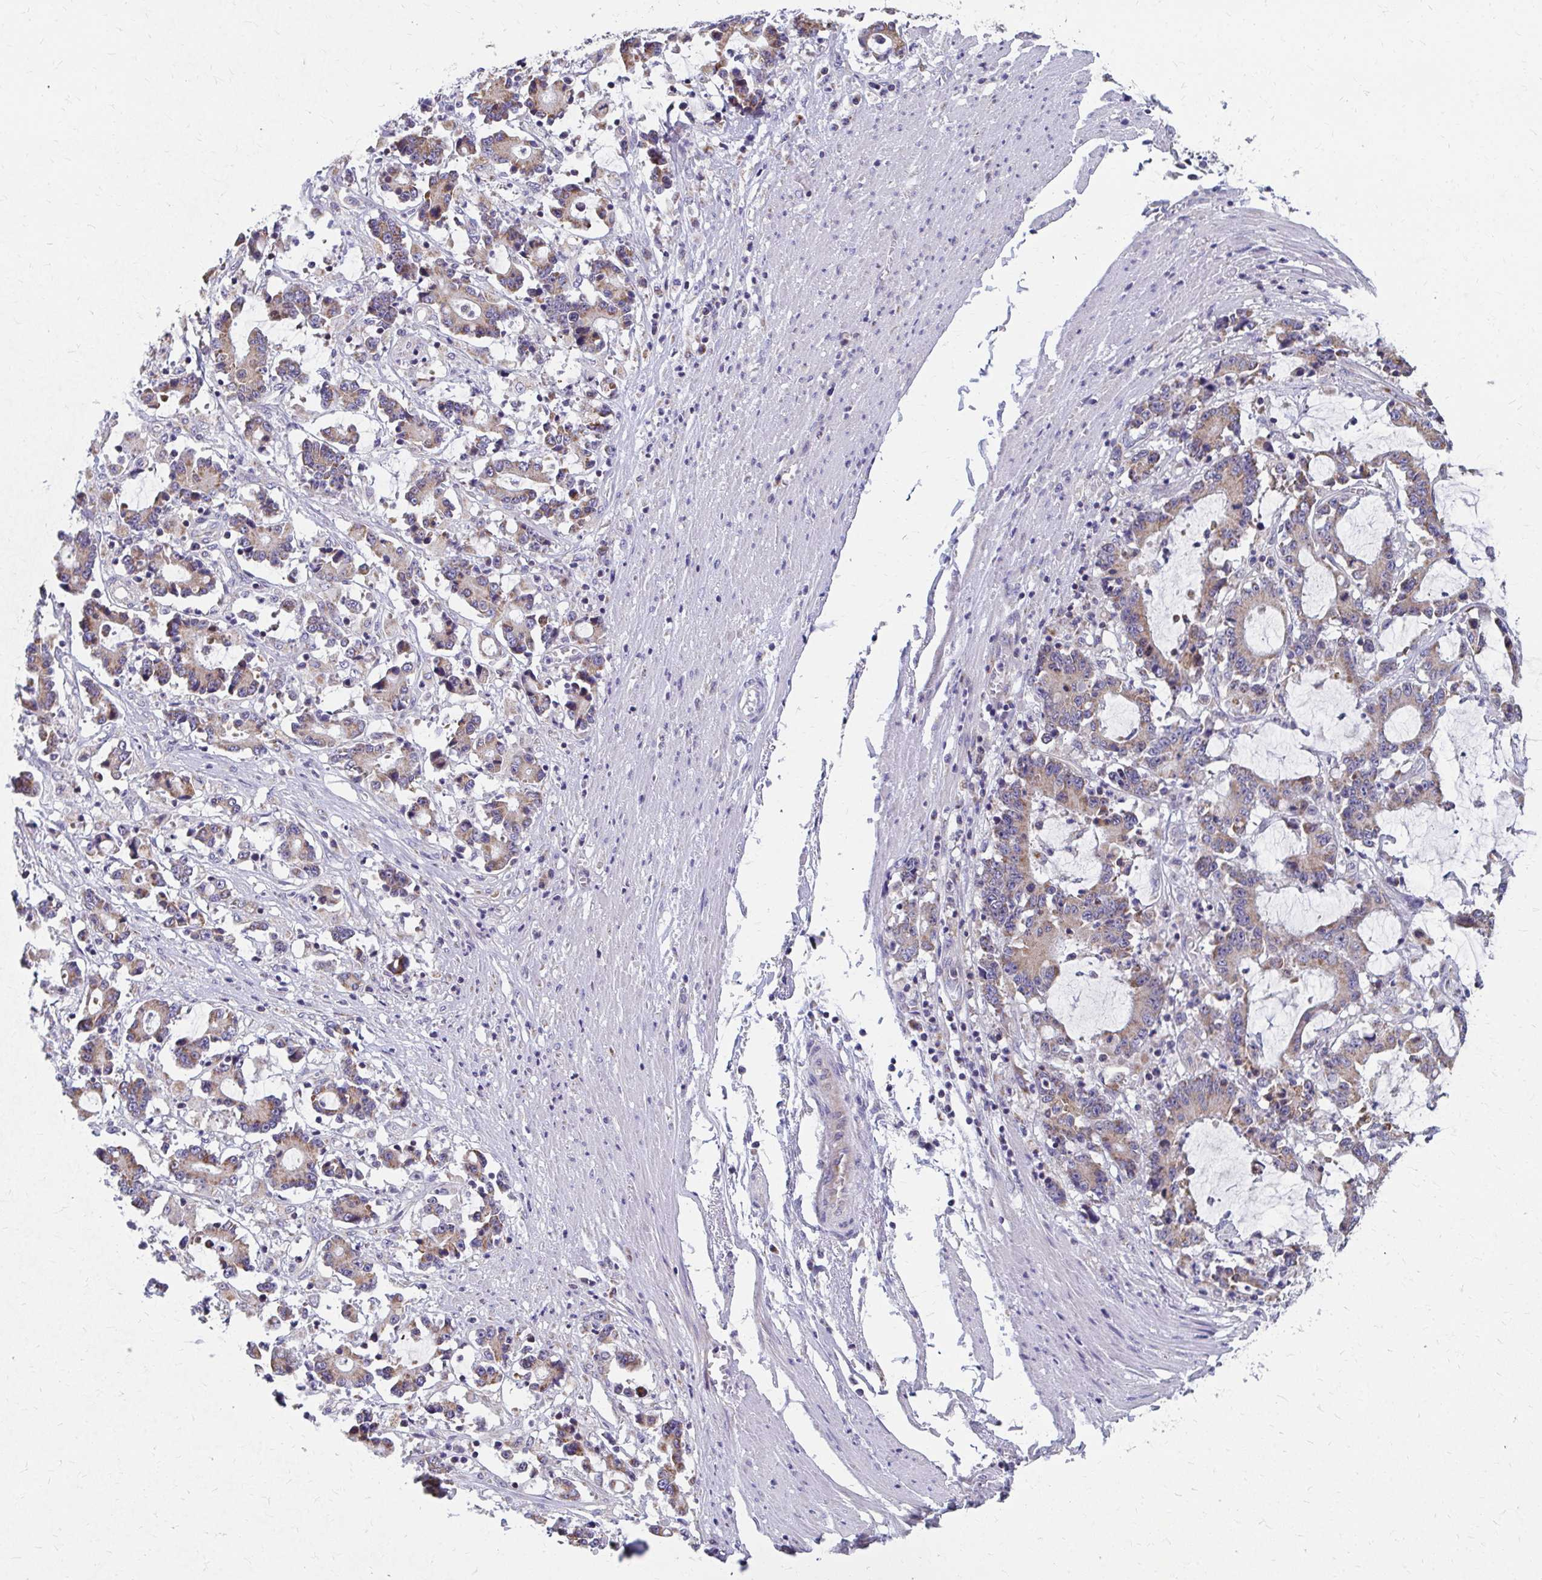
{"staining": {"intensity": "weak", "quantity": ">75%", "location": "cytoplasmic/membranous"}, "tissue": "stomach cancer", "cell_type": "Tumor cells", "image_type": "cancer", "snomed": [{"axis": "morphology", "description": "Adenocarcinoma, NOS"}, {"axis": "topography", "description": "Stomach, upper"}], "caption": "An image of adenocarcinoma (stomach) stained for a protein demonstrates weak cytoplasmic/membranous brown staining in tumor cells.", "gene": "RCC1L", "patient": {"sex": "male", "age": 68}}